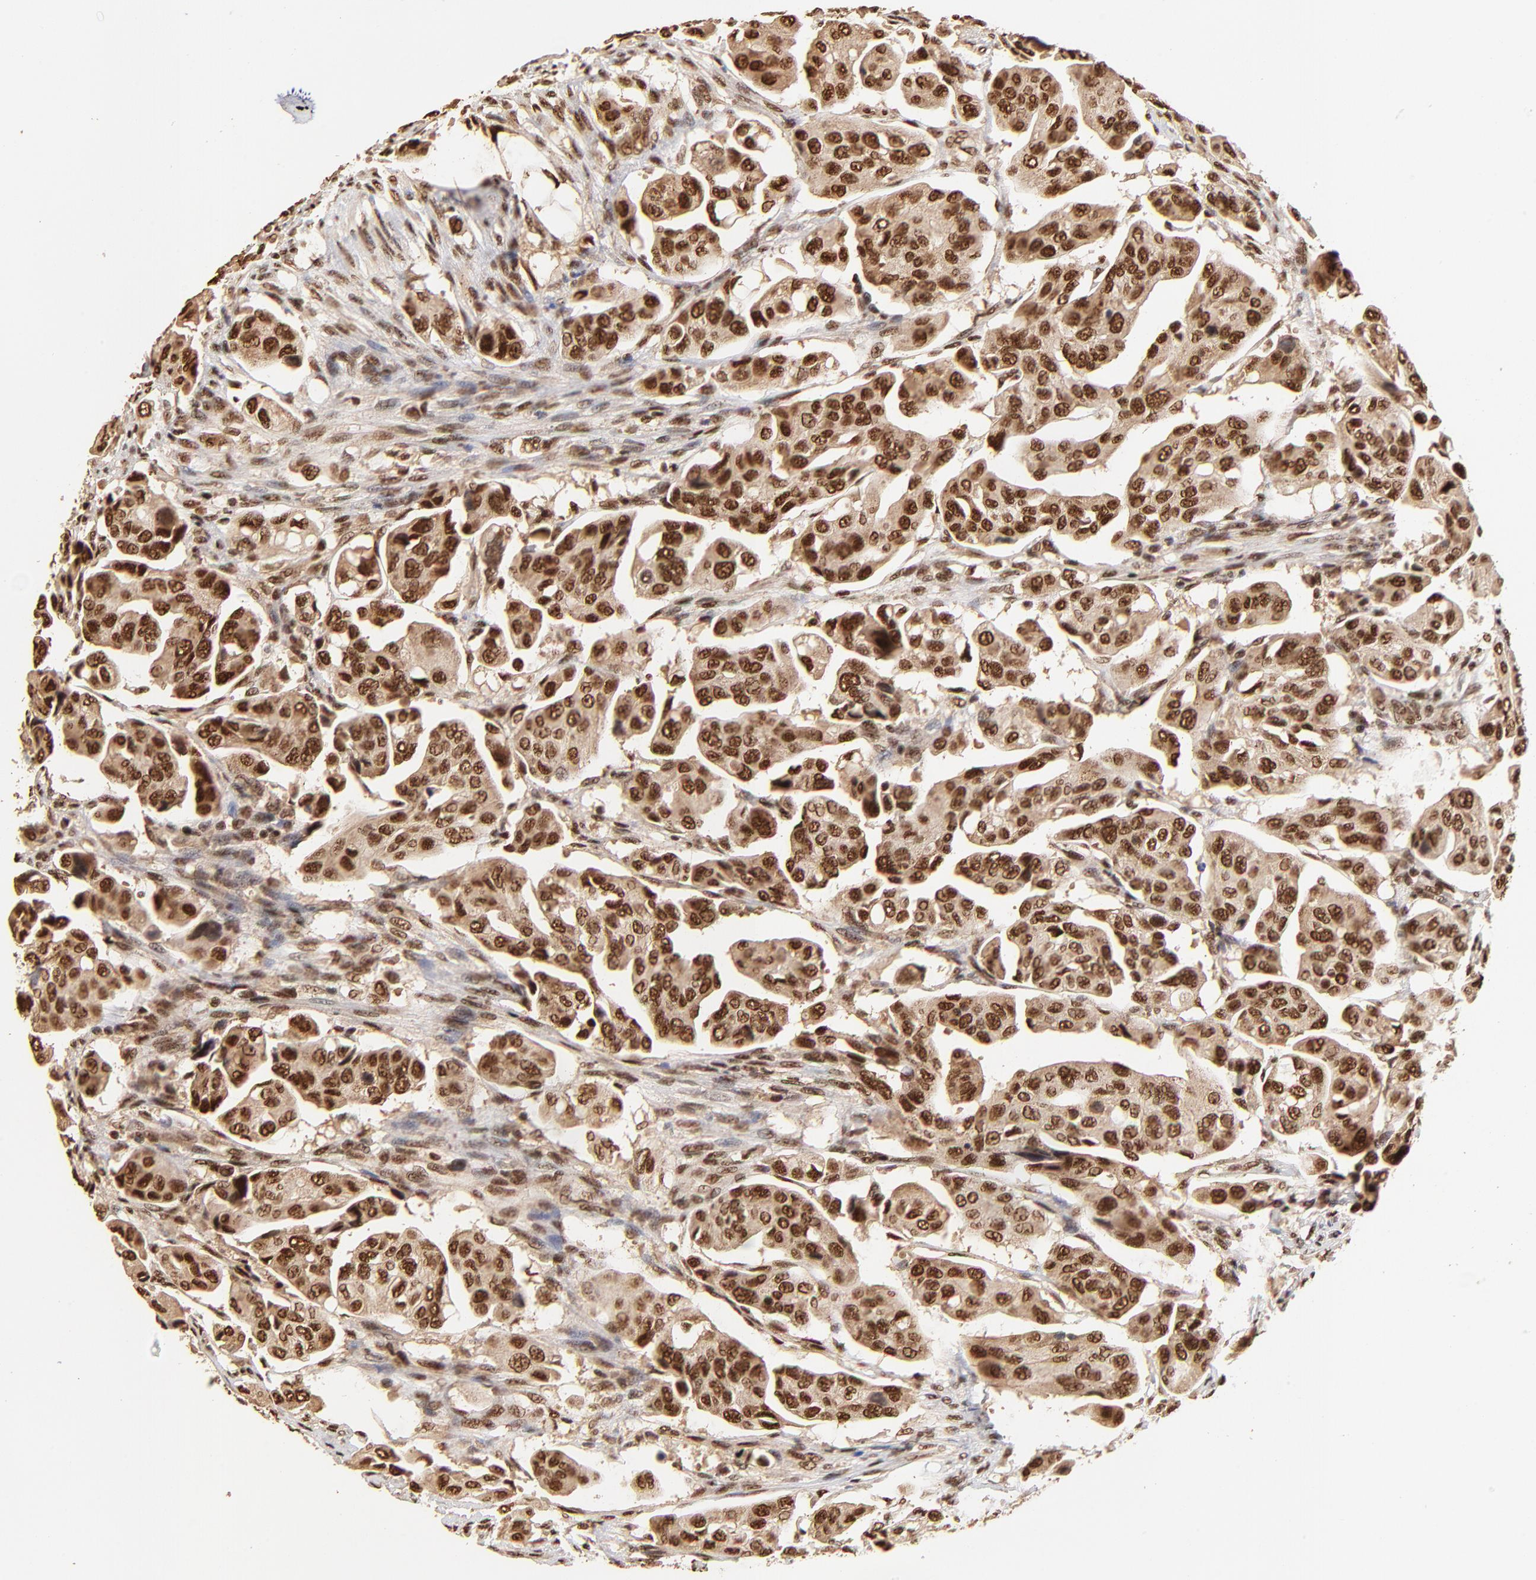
{"staining": {"intensity": "strong", "quantity": ">75%", "location": "cytoplasmic/membranous,nuclear"}, "tissue": "urothelial cancer", "cell_type": "Tumor cells", "image_type": "cancer", "snomed": [{"axis": "morphology", "description": "Adenocarcinoma, NOS"}, {"axis": "topography", "description": "Urinary bladder"}], "caption": "There is high levels of strong cytoplasmic/membranous and nuclear staining in tumor cells of urothelial cancer, as demonstrated by immunohistochemical staining (brown color).", "gene": "MED12", "patient": {"sex": "male", "age": 61}}